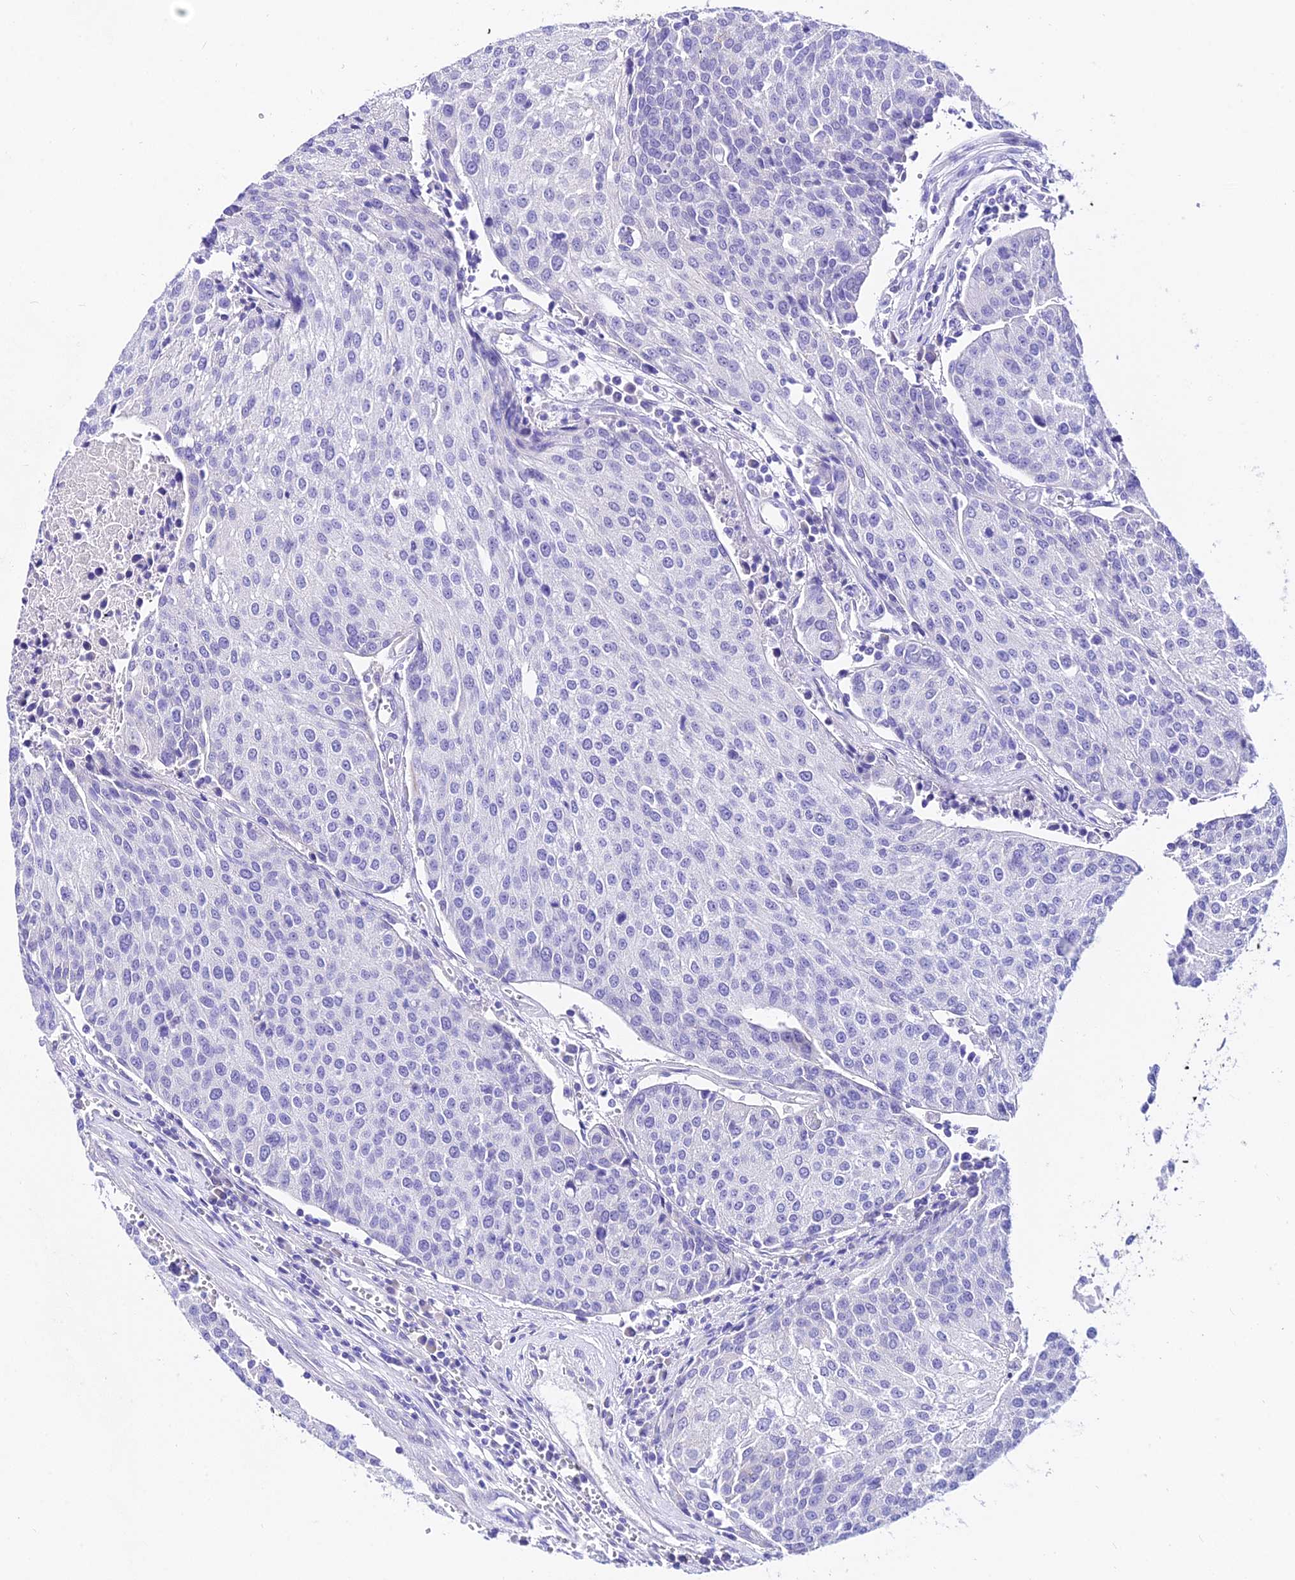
{"staining": {"intensity": "negative", "quantity": "none", "location": "none"}, "tissue": "urothelial cancer", "cell_type": "Tumor cells", "image_type": "cancer", "snomed": [{"axis": "morphology", "description": "Urothelial carcinoma, High grade"}, {"axis": "topography", "description": "Urinary bladder"}], "caption": "Immunohistochemical staining of human urothelial cancer shows no significant expression in tumor cells.", "gene": "DEFB106A", "patient": {"sex": "female", "age": 85}}